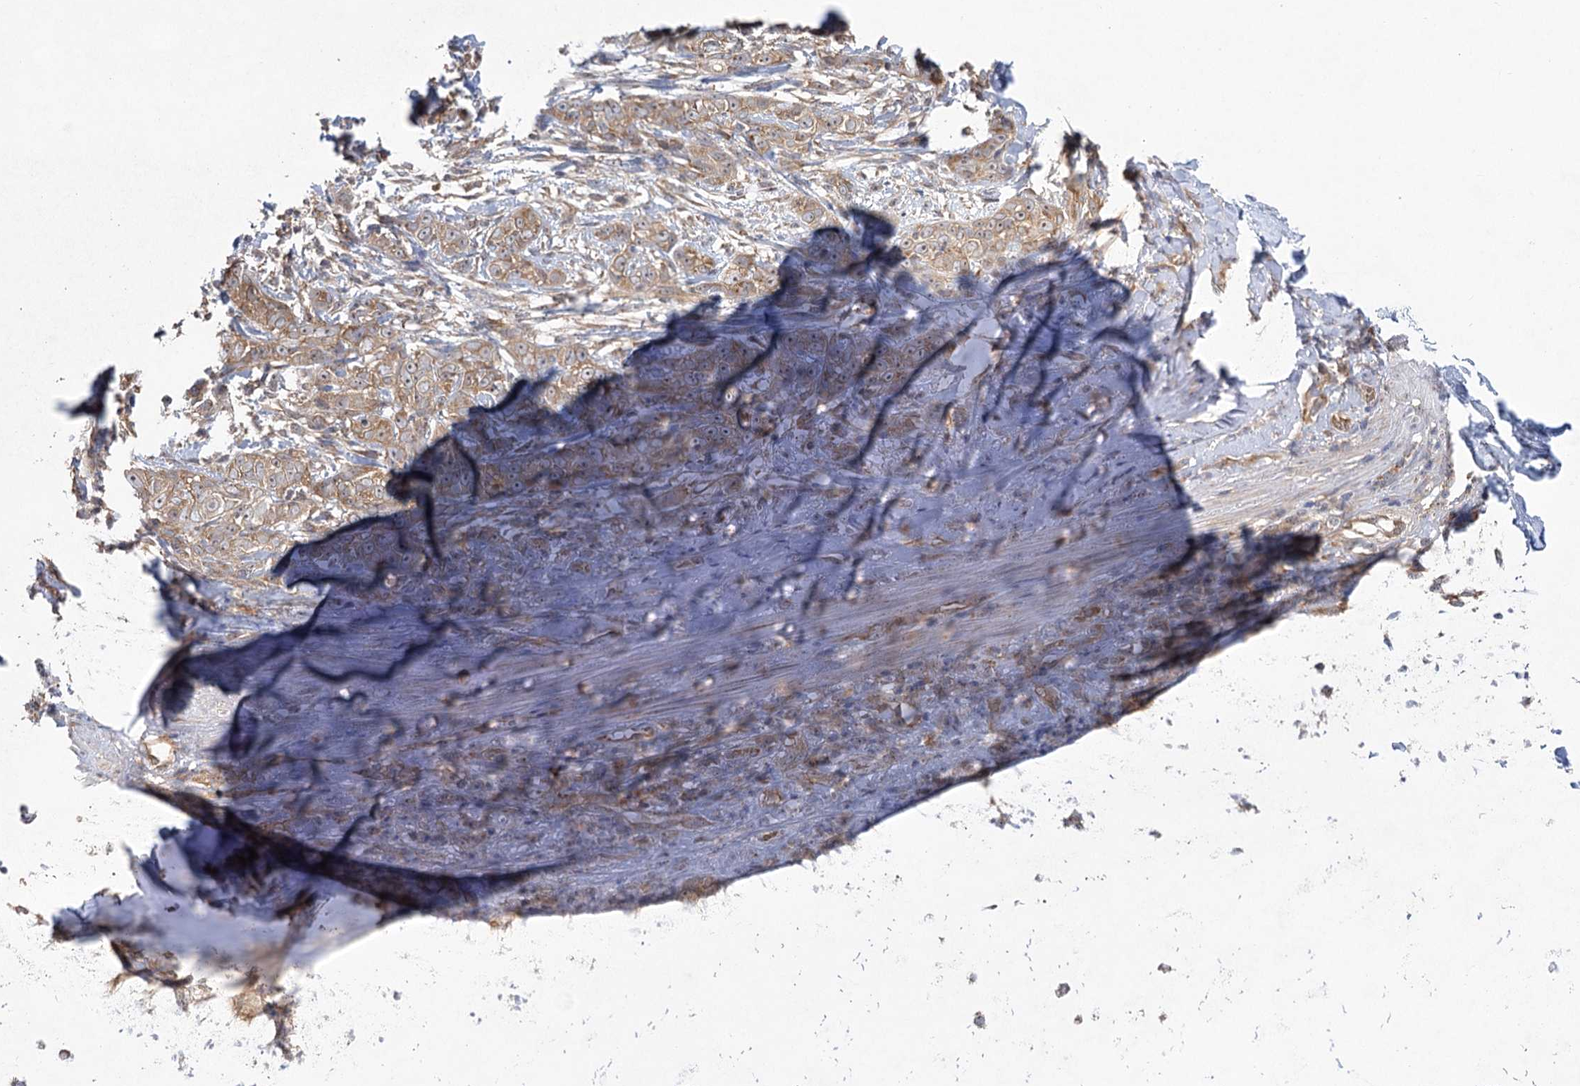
{"staining": {"intensity": "weak", "quantity": "25%-75%", "location": "cytoplasmic/membranous"}, "tissue": "adipose tissue", "cell_type": "Adipocytes", "image_type": "normal", "snomed": [{"axis": "morphology", "description": "Normal tissue, NOS"}, {"axis": "morphology", "description": "Basal cell carcinoma"}, {"axis": "topography", "description": "Cartilage tissue"}, {"axis": "topography", "description": "Nasopharynx"}, {"axis": "topography", "description": "Oral tissue"}], "caption": "The immunohistochemical stain labels weak cytoplasmic/membranous expression in adipocytes of unremarkable adipose tissue. (DAB (3,3'-diaminobenzidine) IHC, brown staining for protein, blue staining for nuclei).", "gene": "EIF3A", "patient": {"sex": "female", "age": 77}}